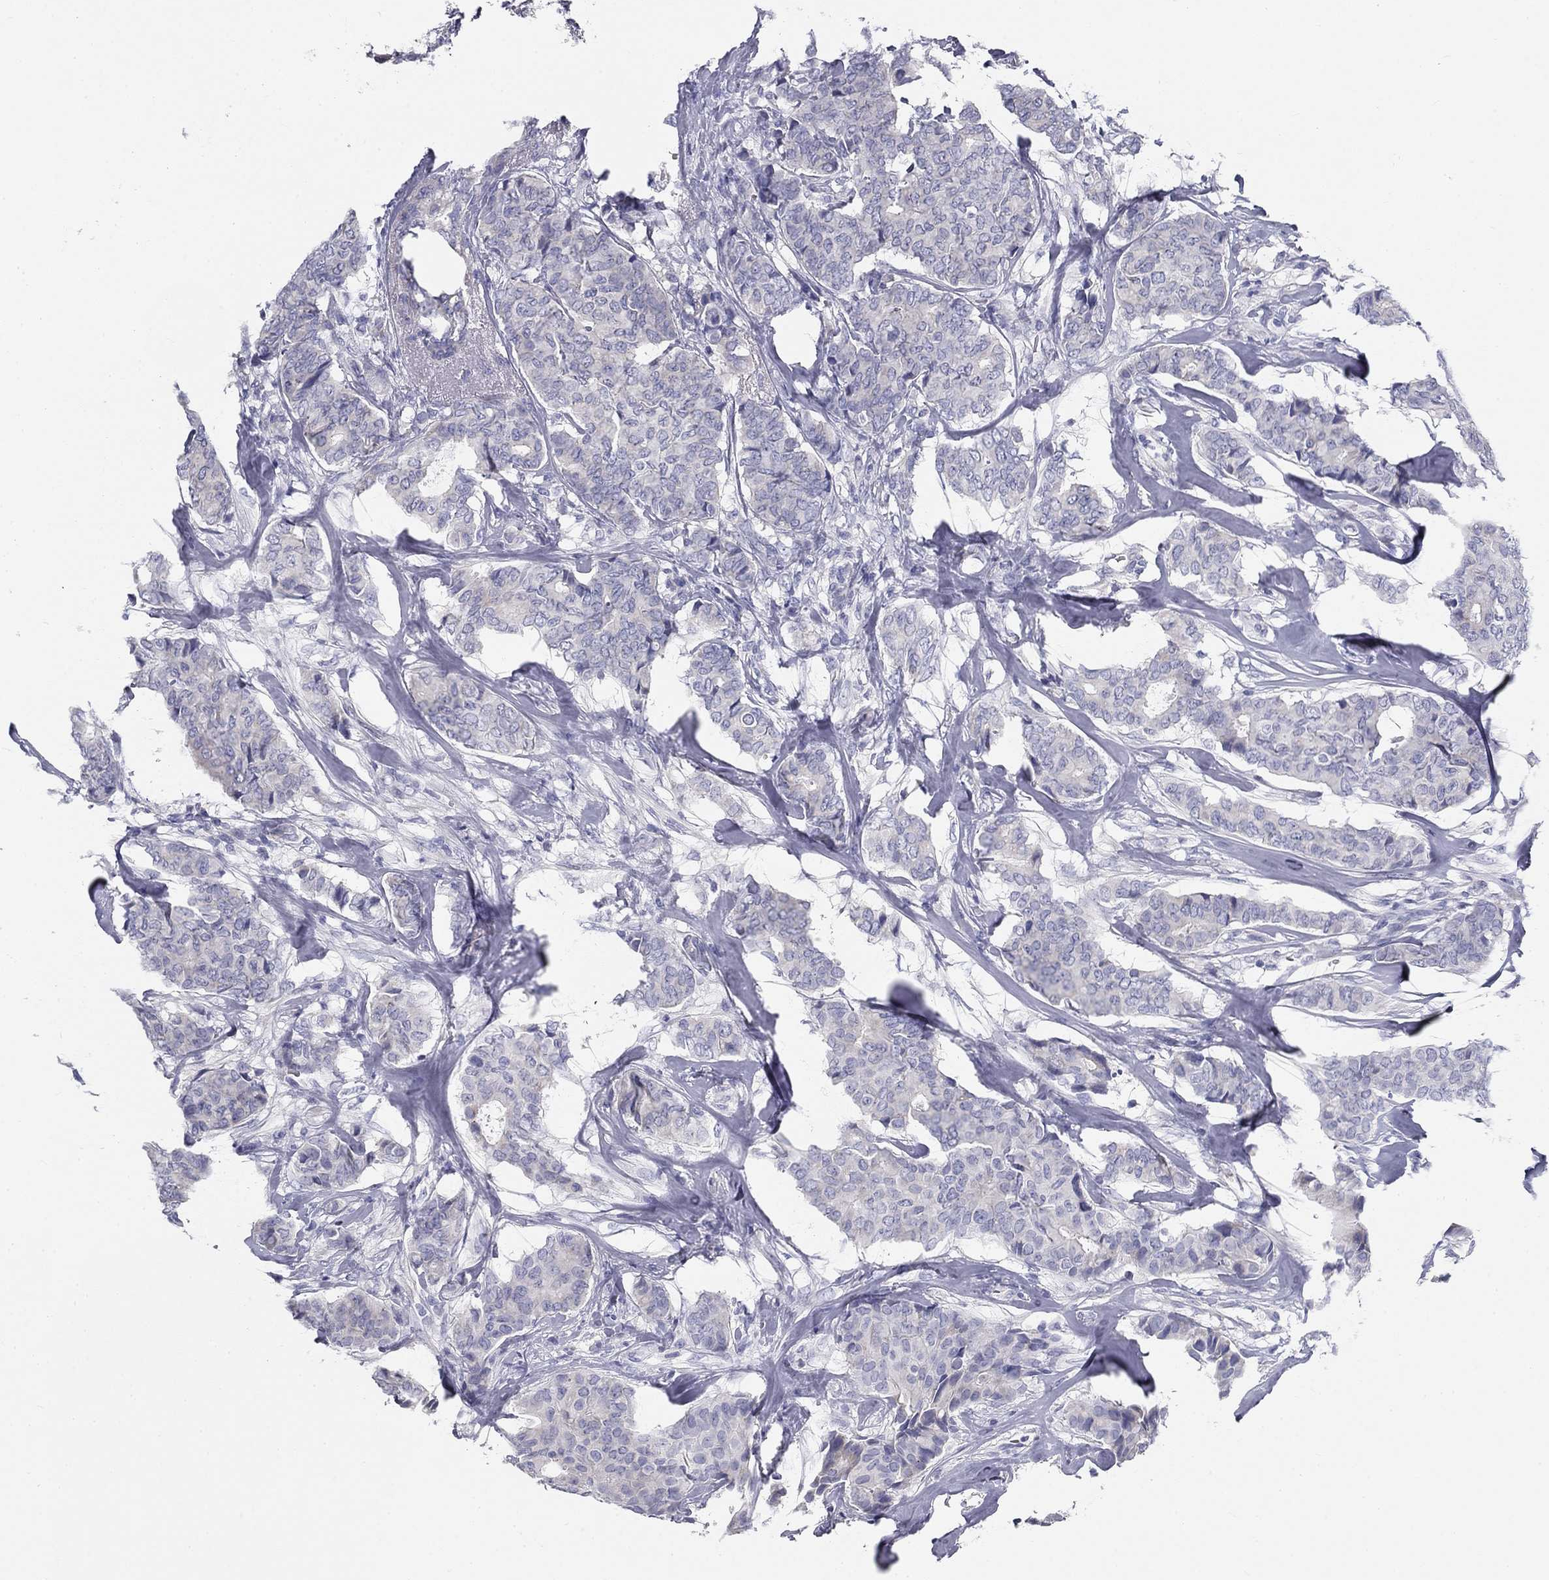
{"staining": {"intensity": "negative", "quantity": "none", "location": "none"}, "tissue": "breast cancer", "cell_type": "Tumor cells", "image_type": "cancer", "snomed": [{"axis": "morphology", "description": "Duct carcinoma"}, {"axis": "topography", "description": "Breast"}], "caption": "Immunohistochemistry (IHC) photomicrograph of neoplastic tissue: human infiltrating ductal carcinoma (breast) stained with DAB demonstrates no significant protein expression in tumor cells.", "gene": "GALNTL5", "patient": {"sex": "female", "age": 75}}